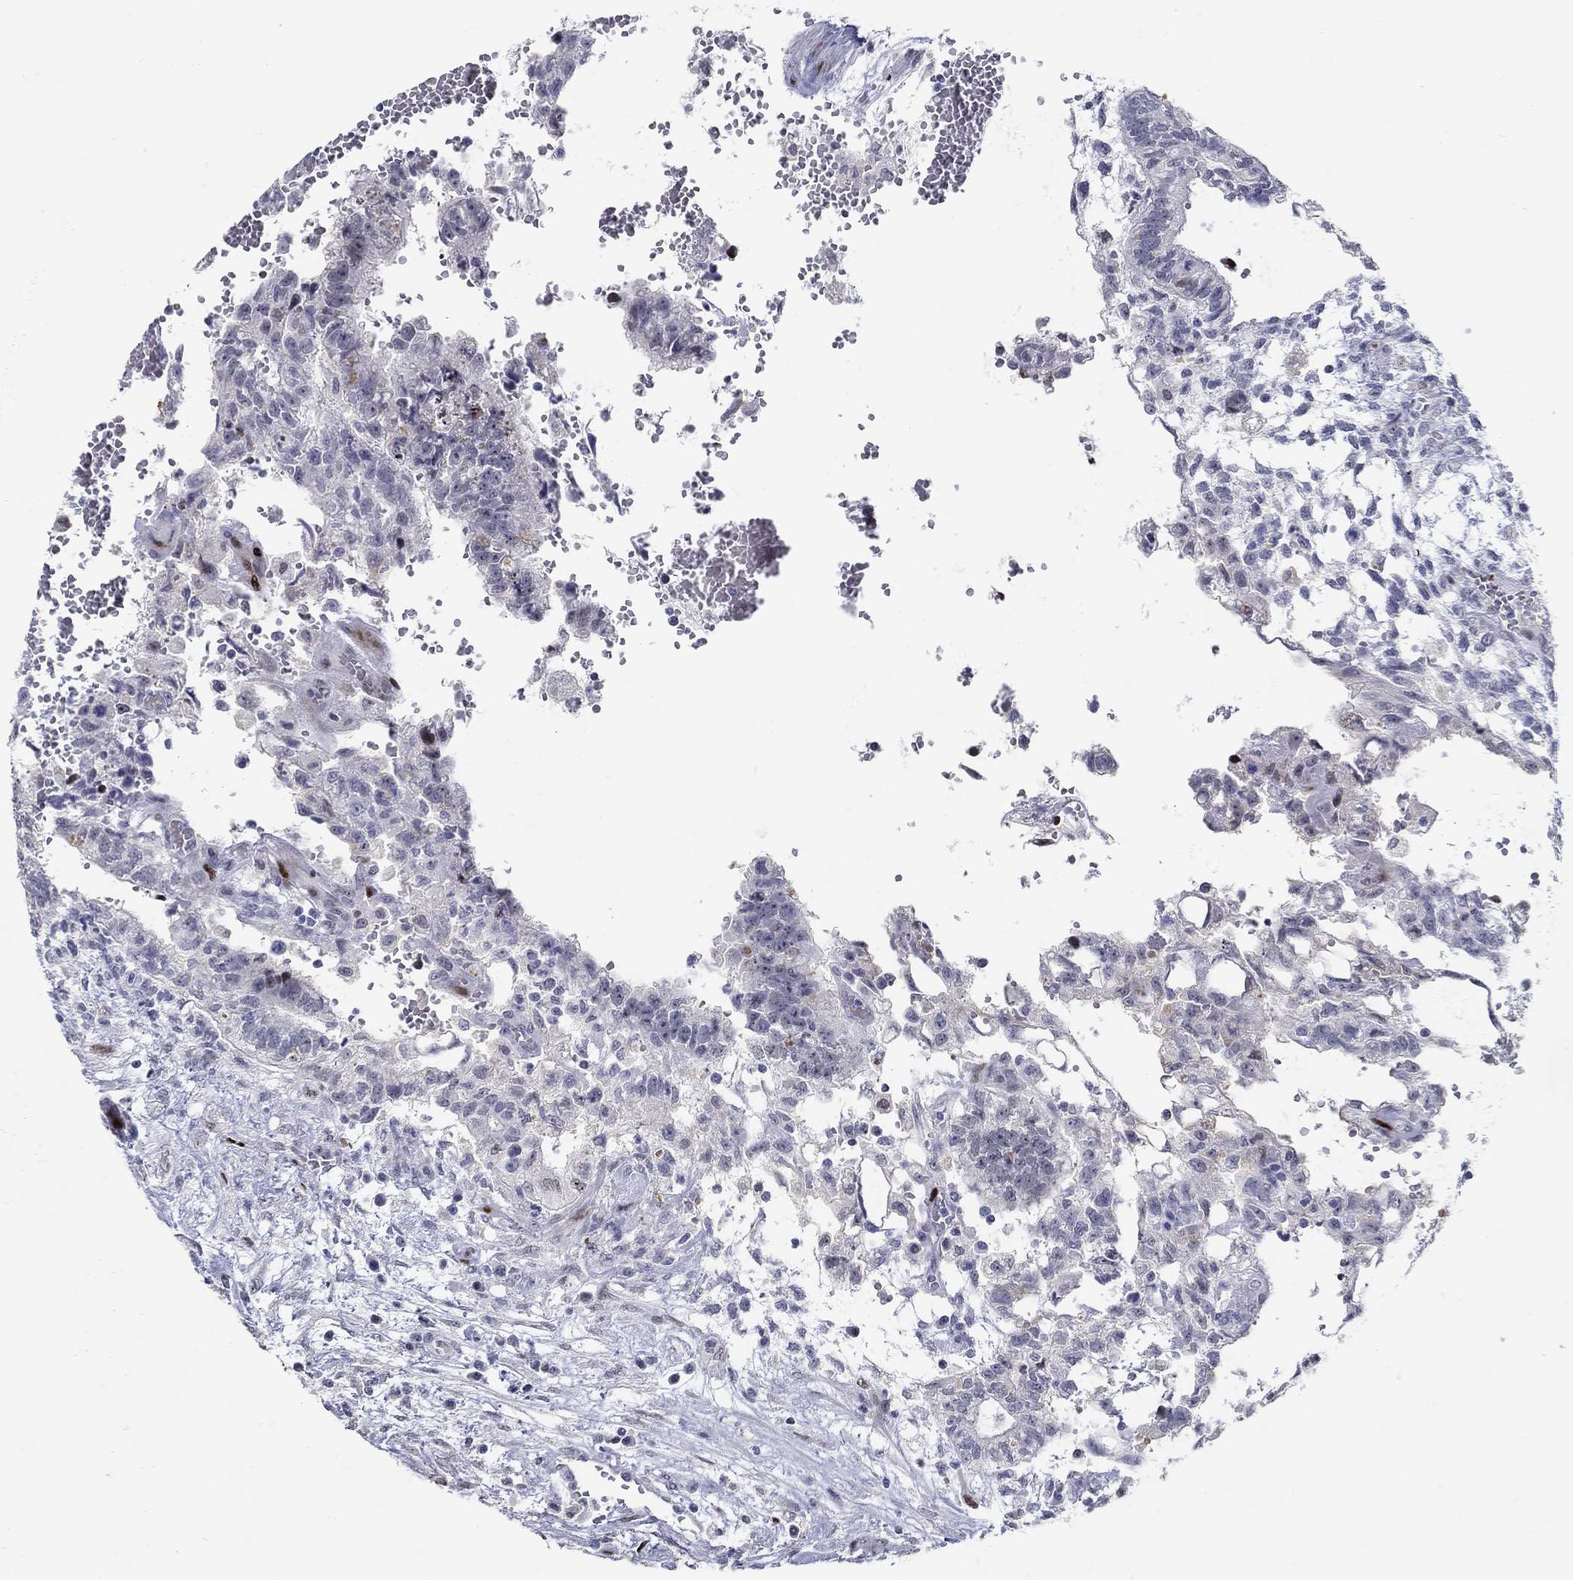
{"staining": {"intensity": "moderate", "quantity": "<25%", "location": "nuclear"}, "tissue": "testis cancer", "cell_type": "Tumor cells", "image_type": "cancer", "snomed": [{"axis": "morphology", "description": "Carcinoma, Embryonal, NOS"}, {"axis": "topography", "description": "Testis"}], "caption": "An image showing moderate nuclear positivity in approximately <25% of tumor cells in testis cancer (embryonal carcinoma), as visualized by brown immunohistochemical staining.", "gene": "RAPGEF5", "patient": {"sex": "male", "age": 32}}